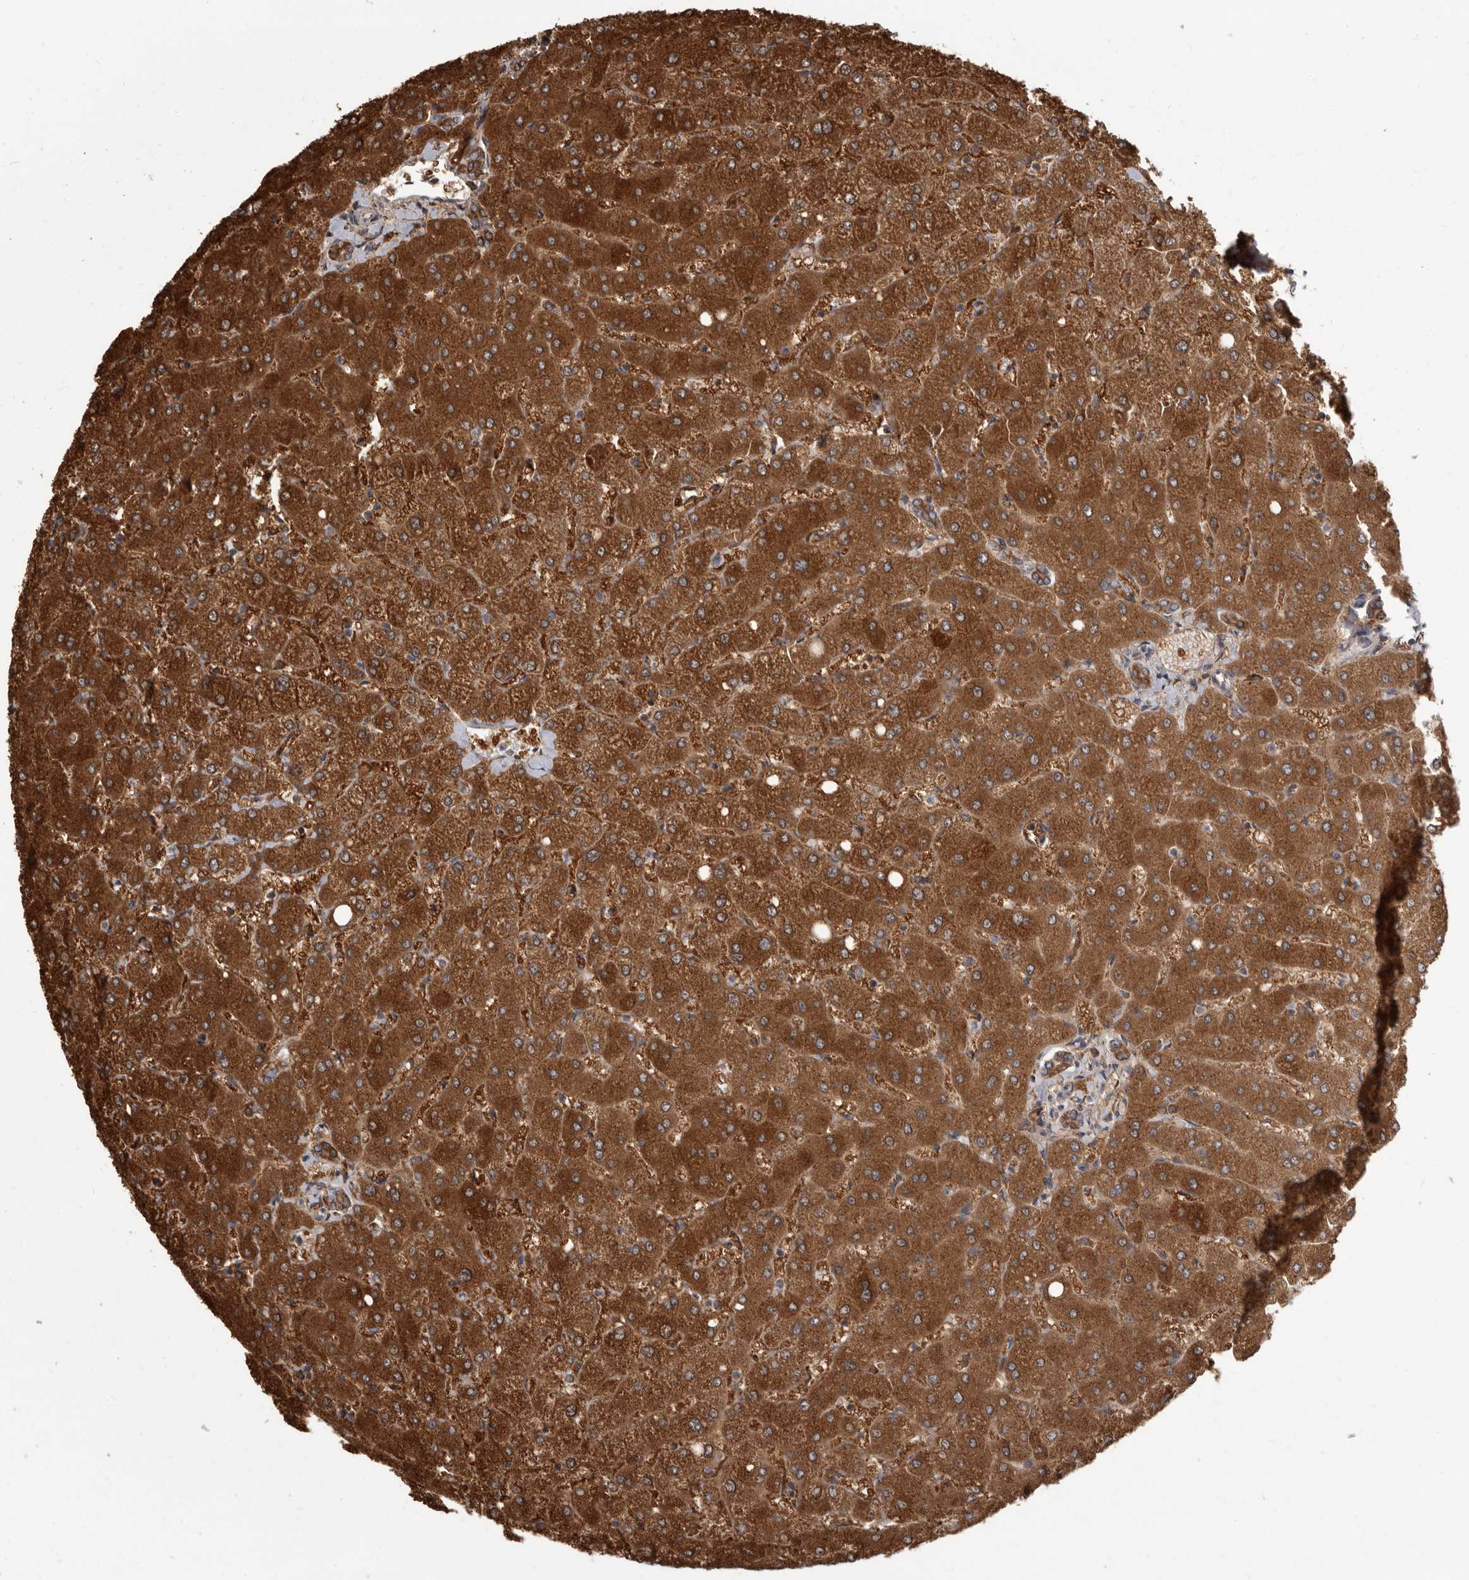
{"staining": {"intensity": "moderate", "quantity": ">75%", "location": "cytoplasmic/membranous"}, "tissue": "liver", "cell_type": "Cholangiocytes", "image_type": "normal", "snomed": [{"axis": "morphology", "description": "Normal tissue, NOS"}, {"axis": "topography", "description": "Liver"}], "caption": "Liver stained for a protein (brown) shows moderate cytoplasmic/membranous positive staining in approximately >75% of cholangiocytes.", "gene": "CDK5RAP3", "patient": {"sex": "female", "age": 54}}